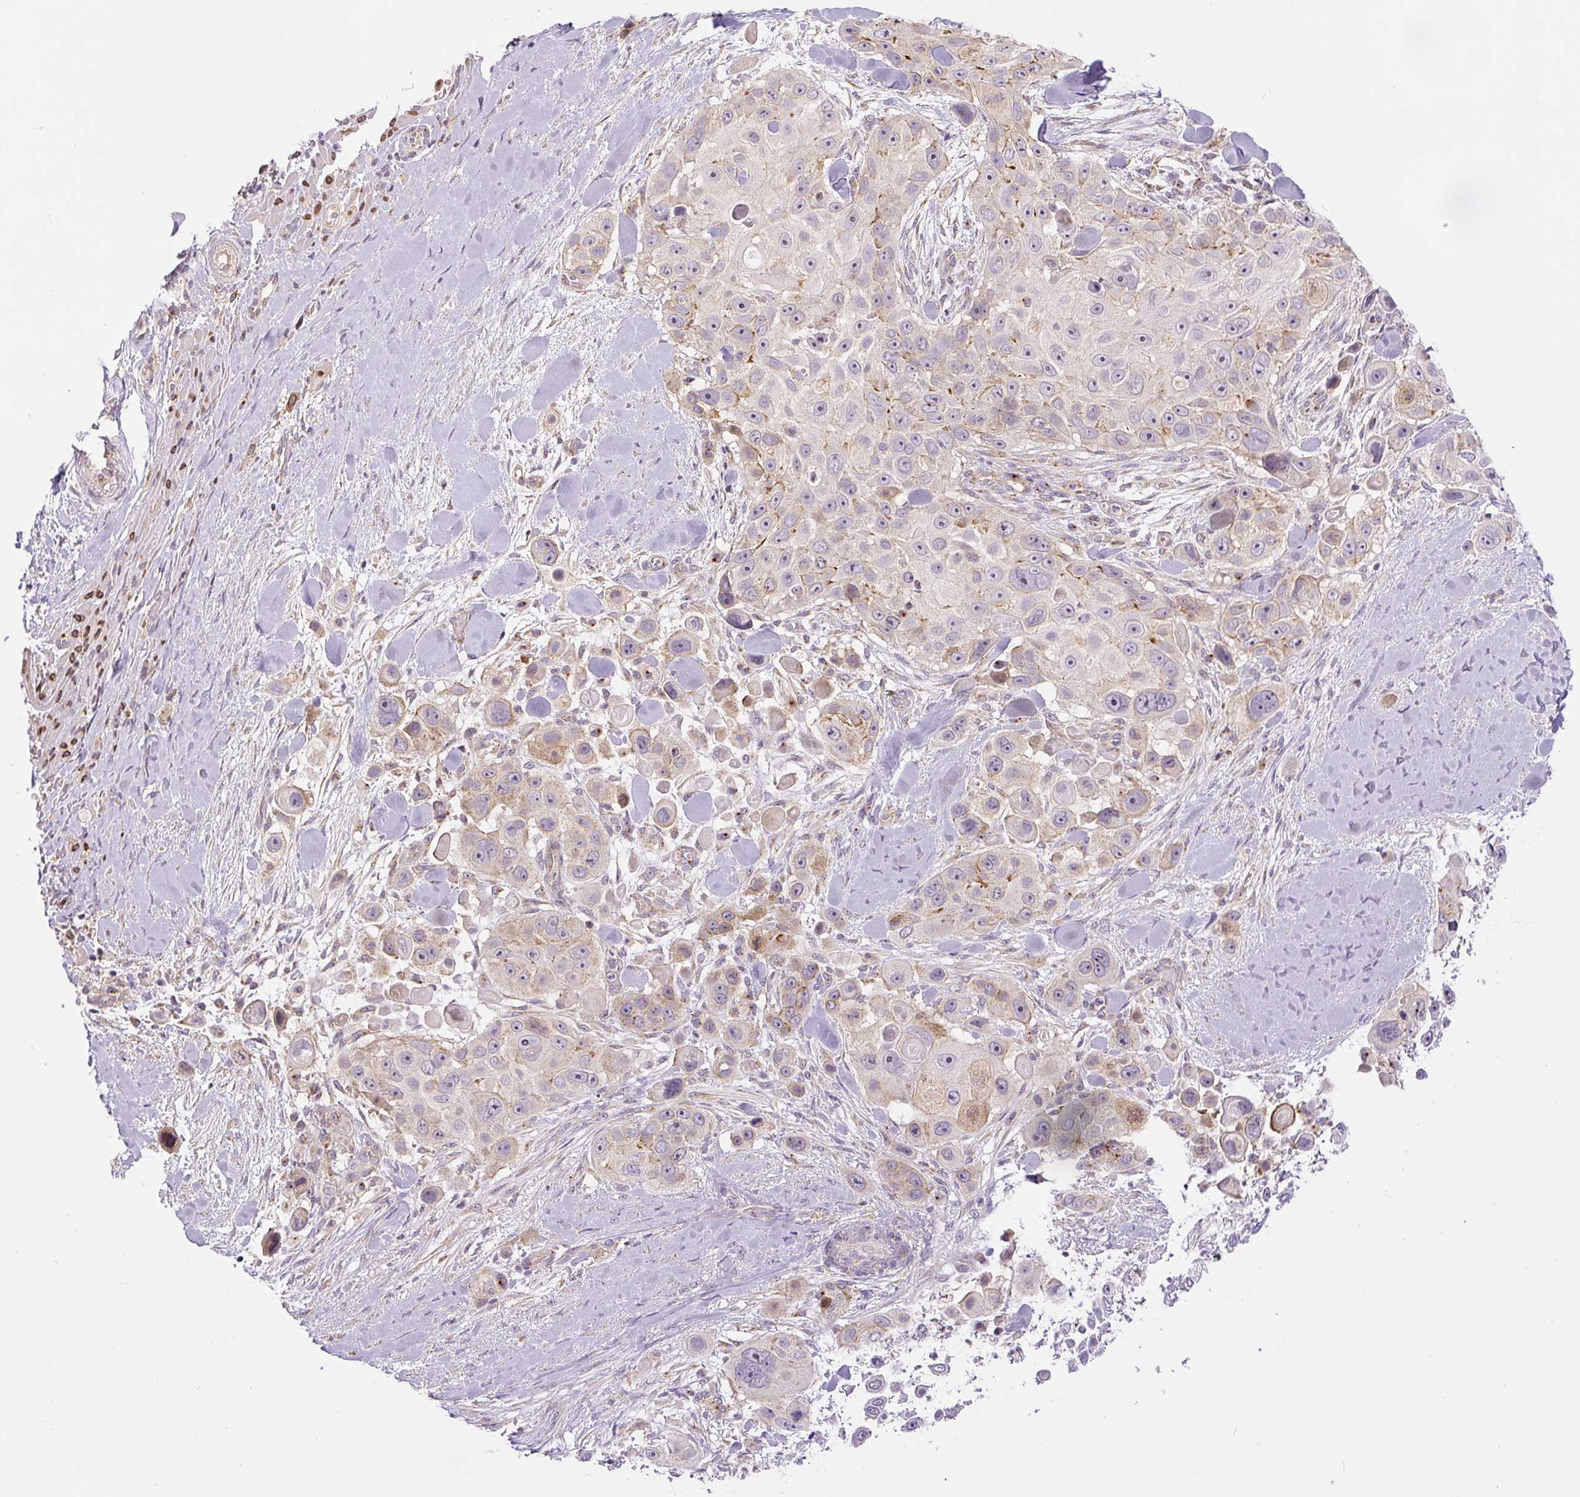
{"staining": {"intensity": "moderate", "quantity": "25%-75%", "location": "cytoplasmic/membranous"}, "tissue": "skin cancer", "cell_type": "Tumor cells", "image_type": "cancer", "snomed": [{"axis": "morphology", "description": "Squamous cell carcinoma, NOS"}, {"axis": "topography", "description": "Skin"}], "caption": "Squamous cell carcinoma (skin) stained for a protein demonstrates moderate cytoplasmic/membranous positivity in tumor cells. Immunohistochemistry stains the protein of interest in brown and the nuclei are stained blue.", "gene": "PCM1", "patient": {"sex": "male", "age": 67}}